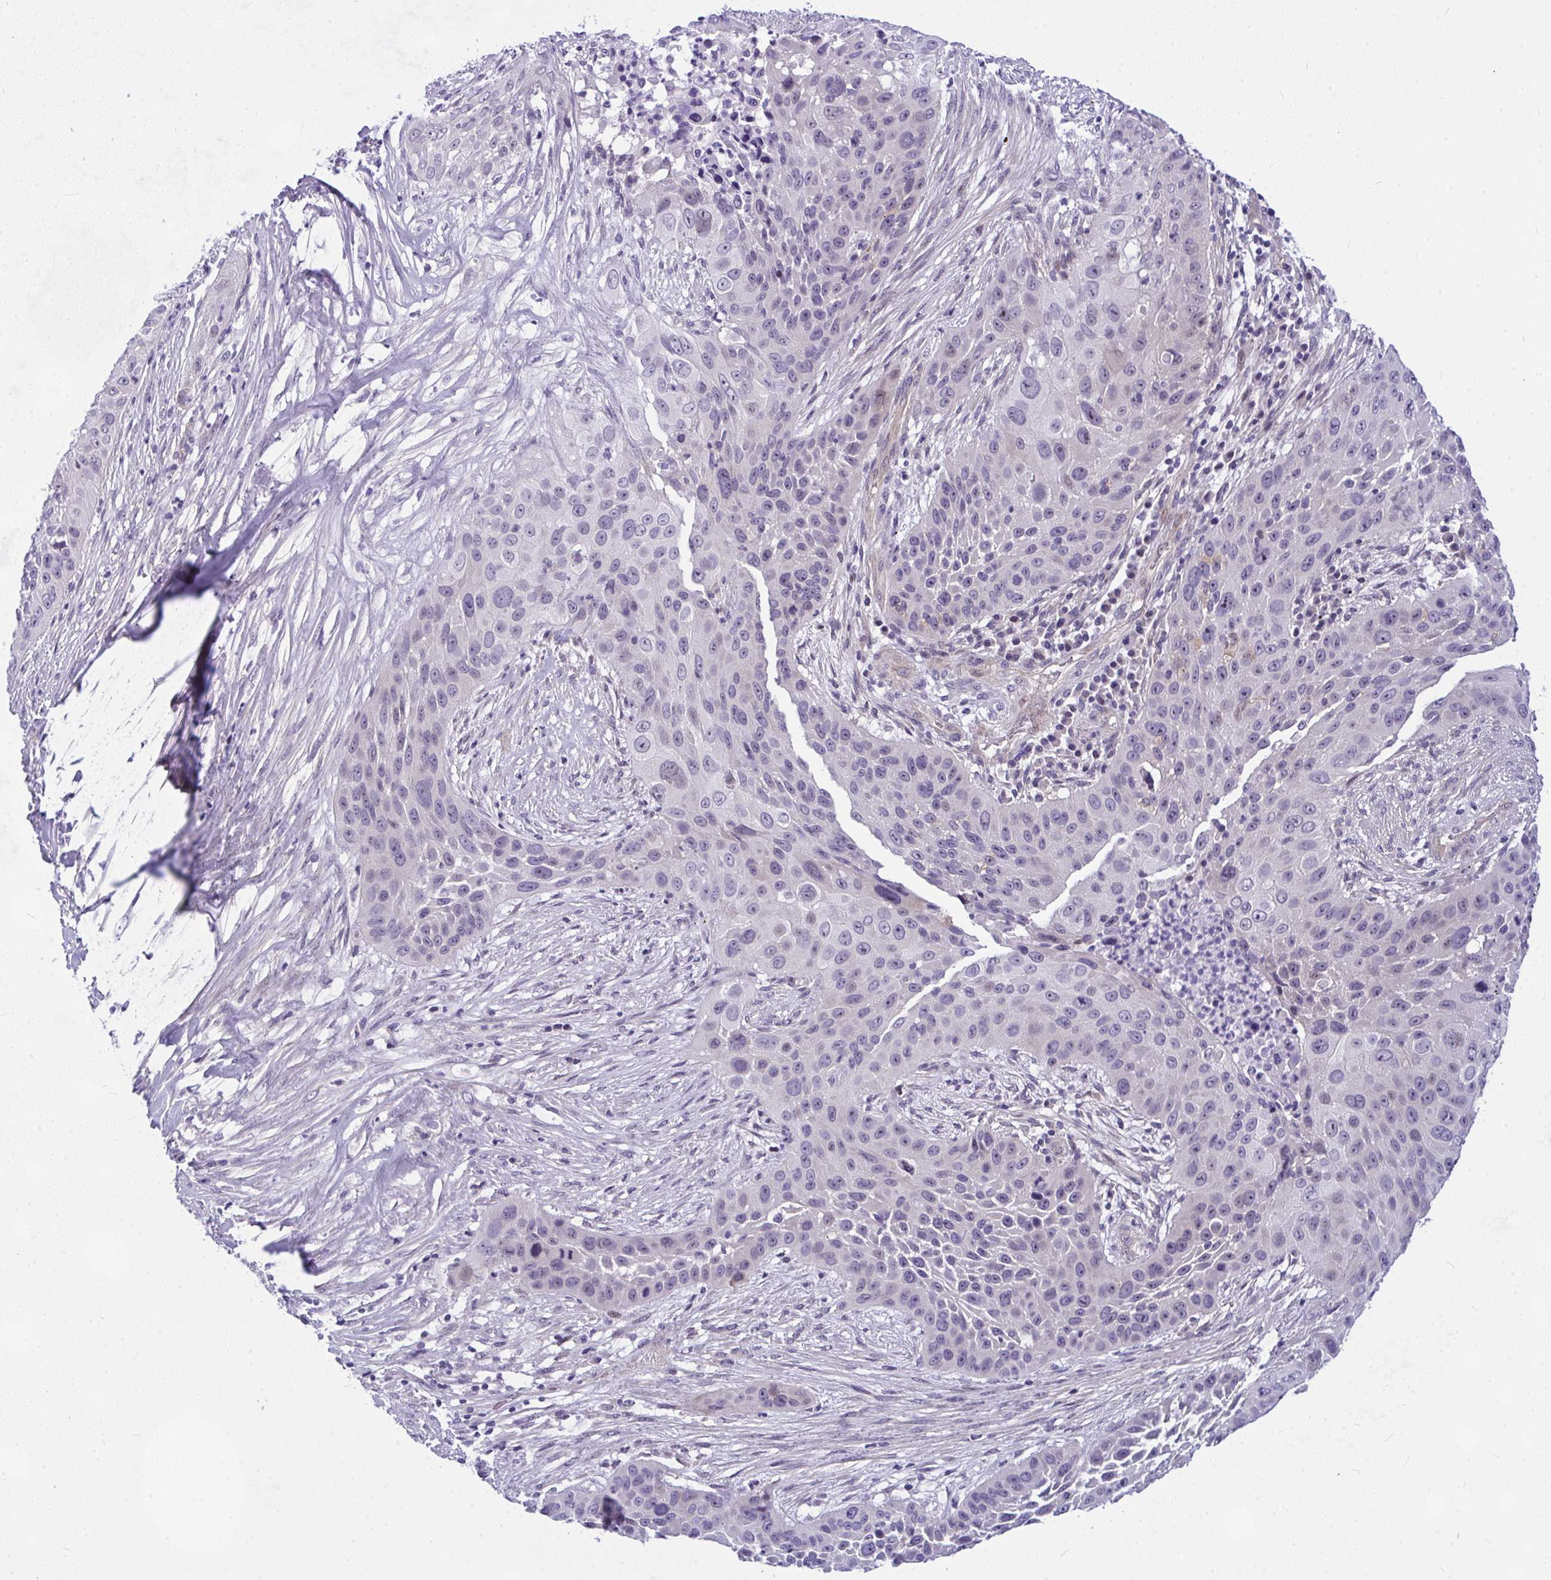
{"staining": {"intensity": "negative", "quantity": "none", "location": "none"}, "tissue": "lung cancer", "cell_type": "Tumor cells", "image_type": "cancer", "snomed": [{"axis": "morphology", "description": "Squamous cell carcinoma, NOS"}, {"axis": "topography", "description": "Lung"}], "caption": "Tumor cells show no significant protein expression in squamous cell carcinoma (lung).", "gene": "NFXL1", "patient": {"sex": "male", "age": 63}}